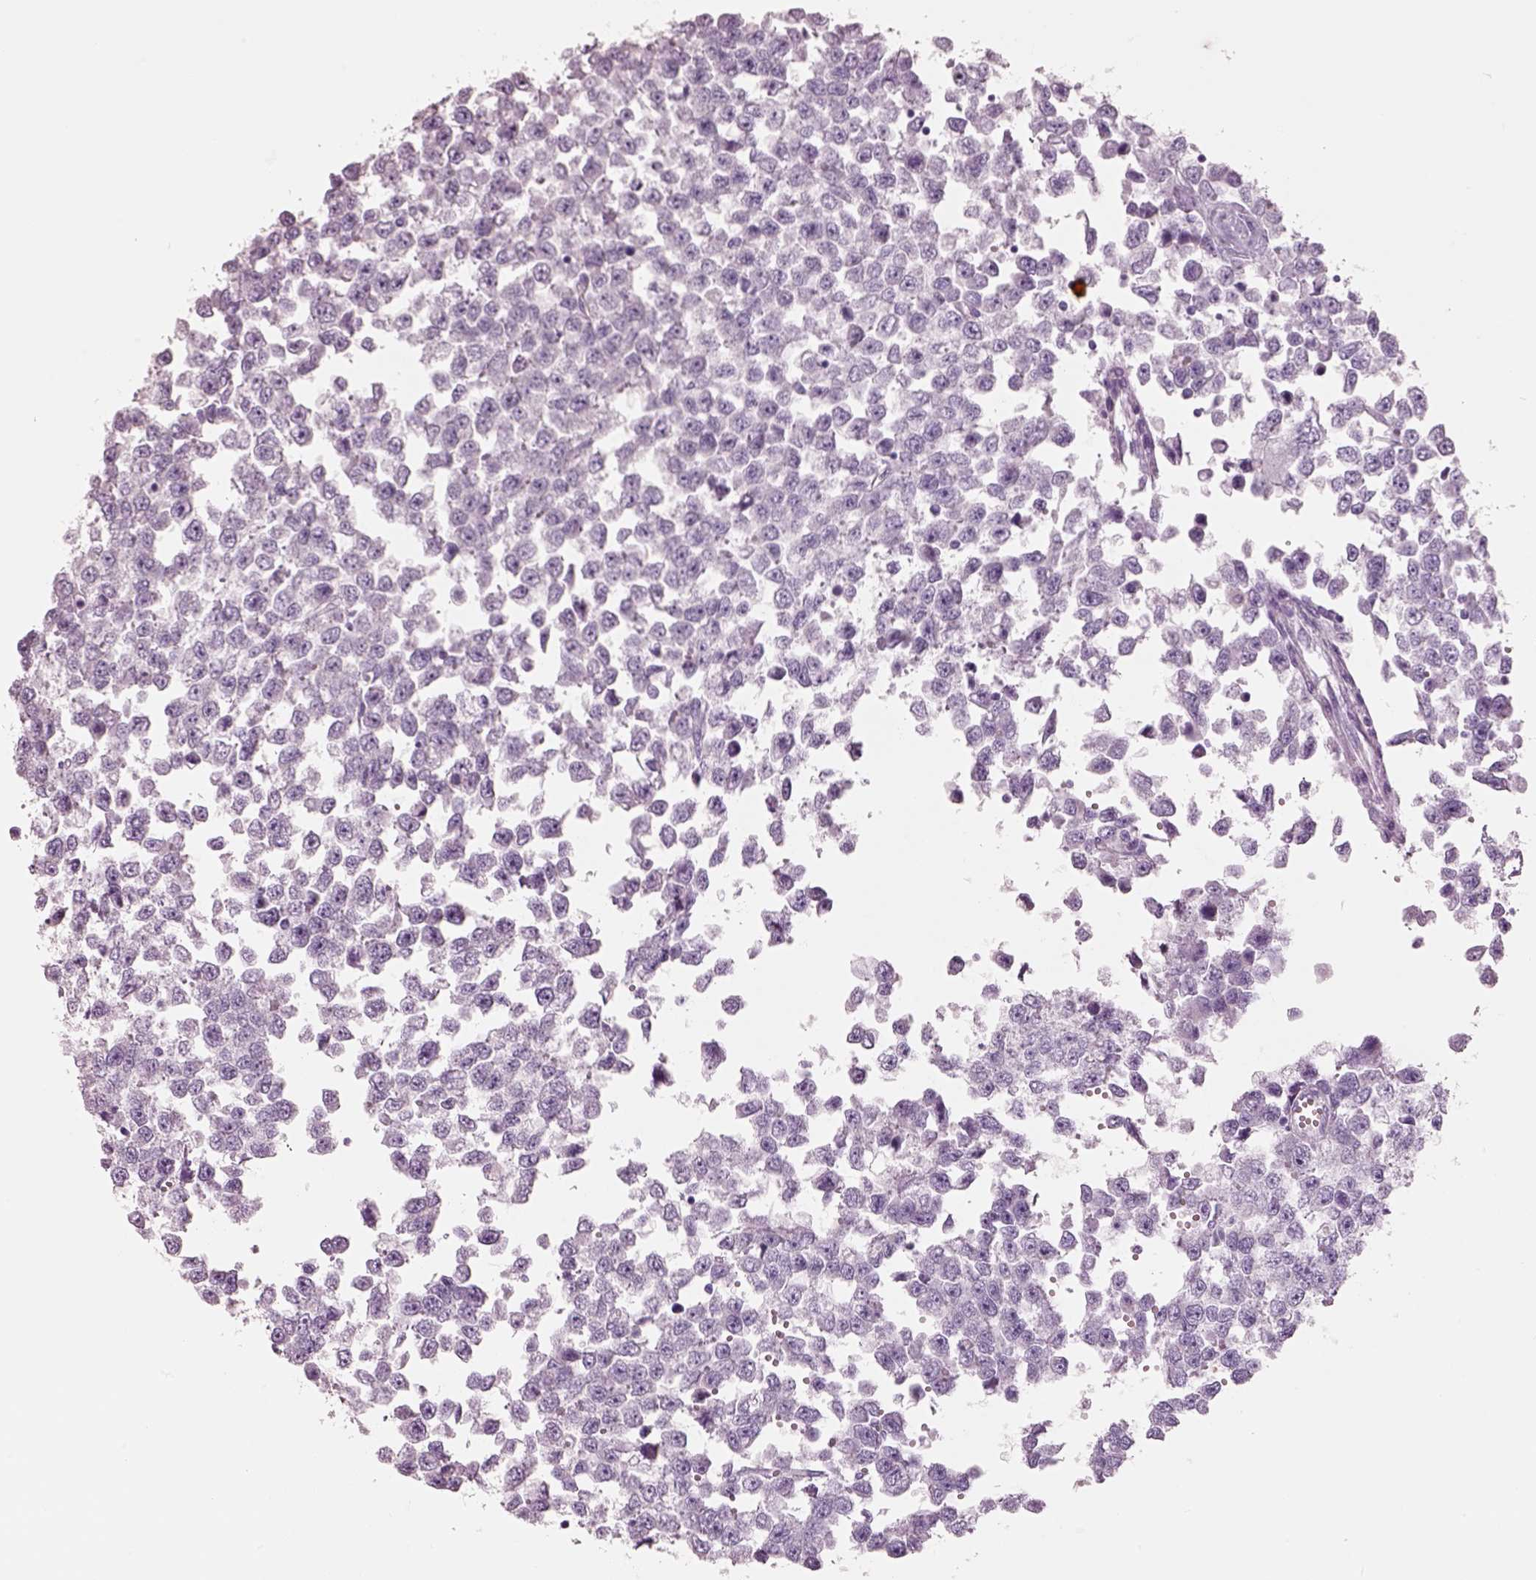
{"staining": {"intensity": "negative", "quantity": "none", "location": "none"}, "tissue": "testis cancer", "cell_type": "Tumor cells", "image_type": "cancer", "snomed": [{"axis": "morphology", "description": "Normal tissue, NOS"}, {"axis": "morphology", "description": "Seminoma, NOS"}, {"axis": "topography", "description": "Testis"}, {"axis": "topography", "description": "Epididymis"}], "caption": "Testis cancer was stained to show a protein in brown. There is no significant staining in tumor cells. The staining is performed using DAB brown chromogen with nuclei counter-stained in using hematoxylin.", "gene": "ELSPBP1", "patient": {"sex": "male", "age": 34}}